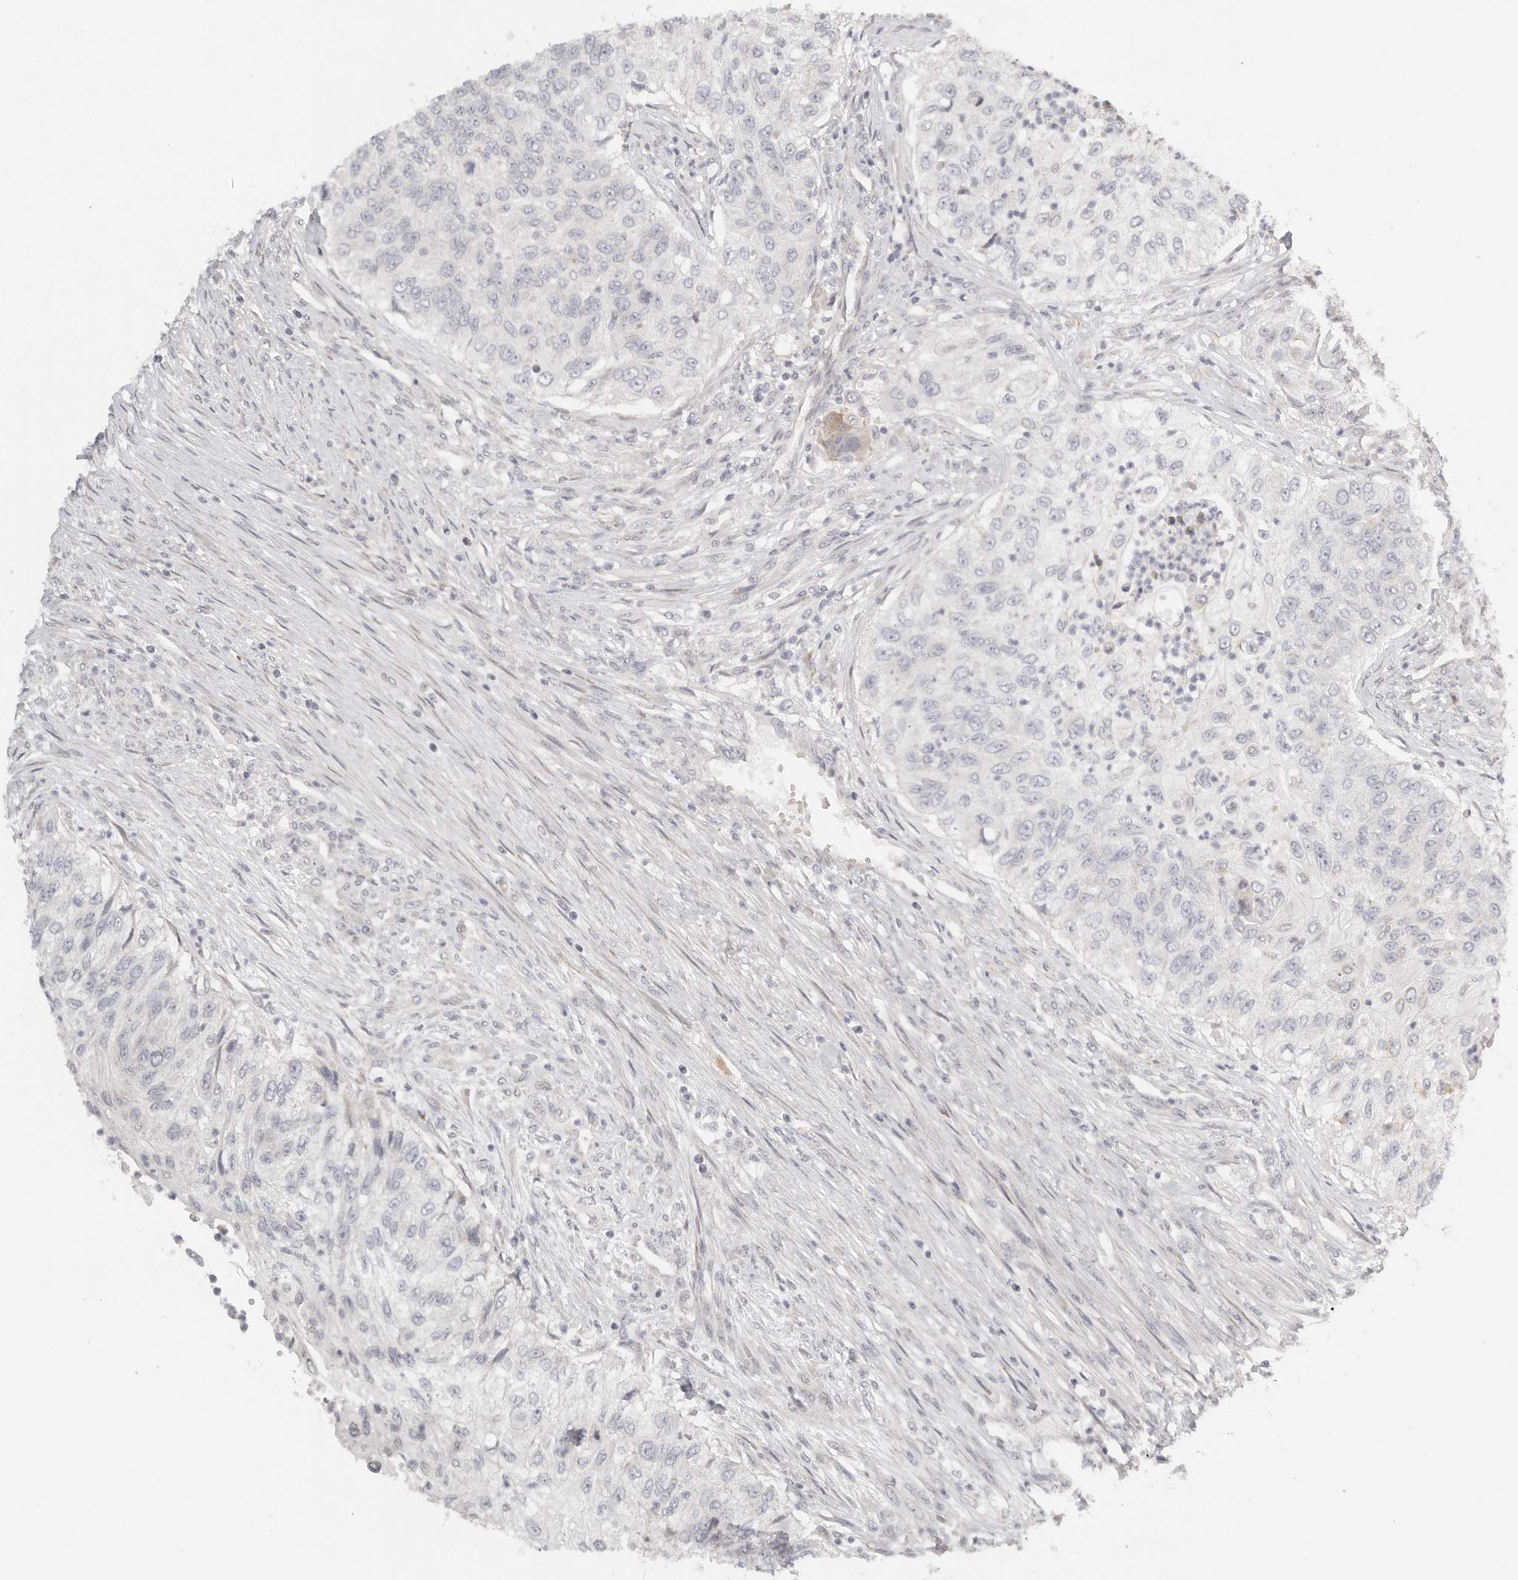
{"staining": {"intensity": "negative", "quantity": "none", "location": "none"}, "tissue": "urothelial cancer", "cell_type": "Tumor cells", "image_type": "cancer", "snomed": [{"axis": "morphology", "description": "Urothelial carcinoma, High grade"}, {"axis": "topography", "description": "Urinary bladder"}], "caption": "Immunohistochemistry (IHC) photomicrograph of human urothelial carcinoma (high-grade) stained for a protein (brown), which shows no staining in tumor cells.", "gene": "KDF1", "patient": {"sex": "female", "age": 60}}